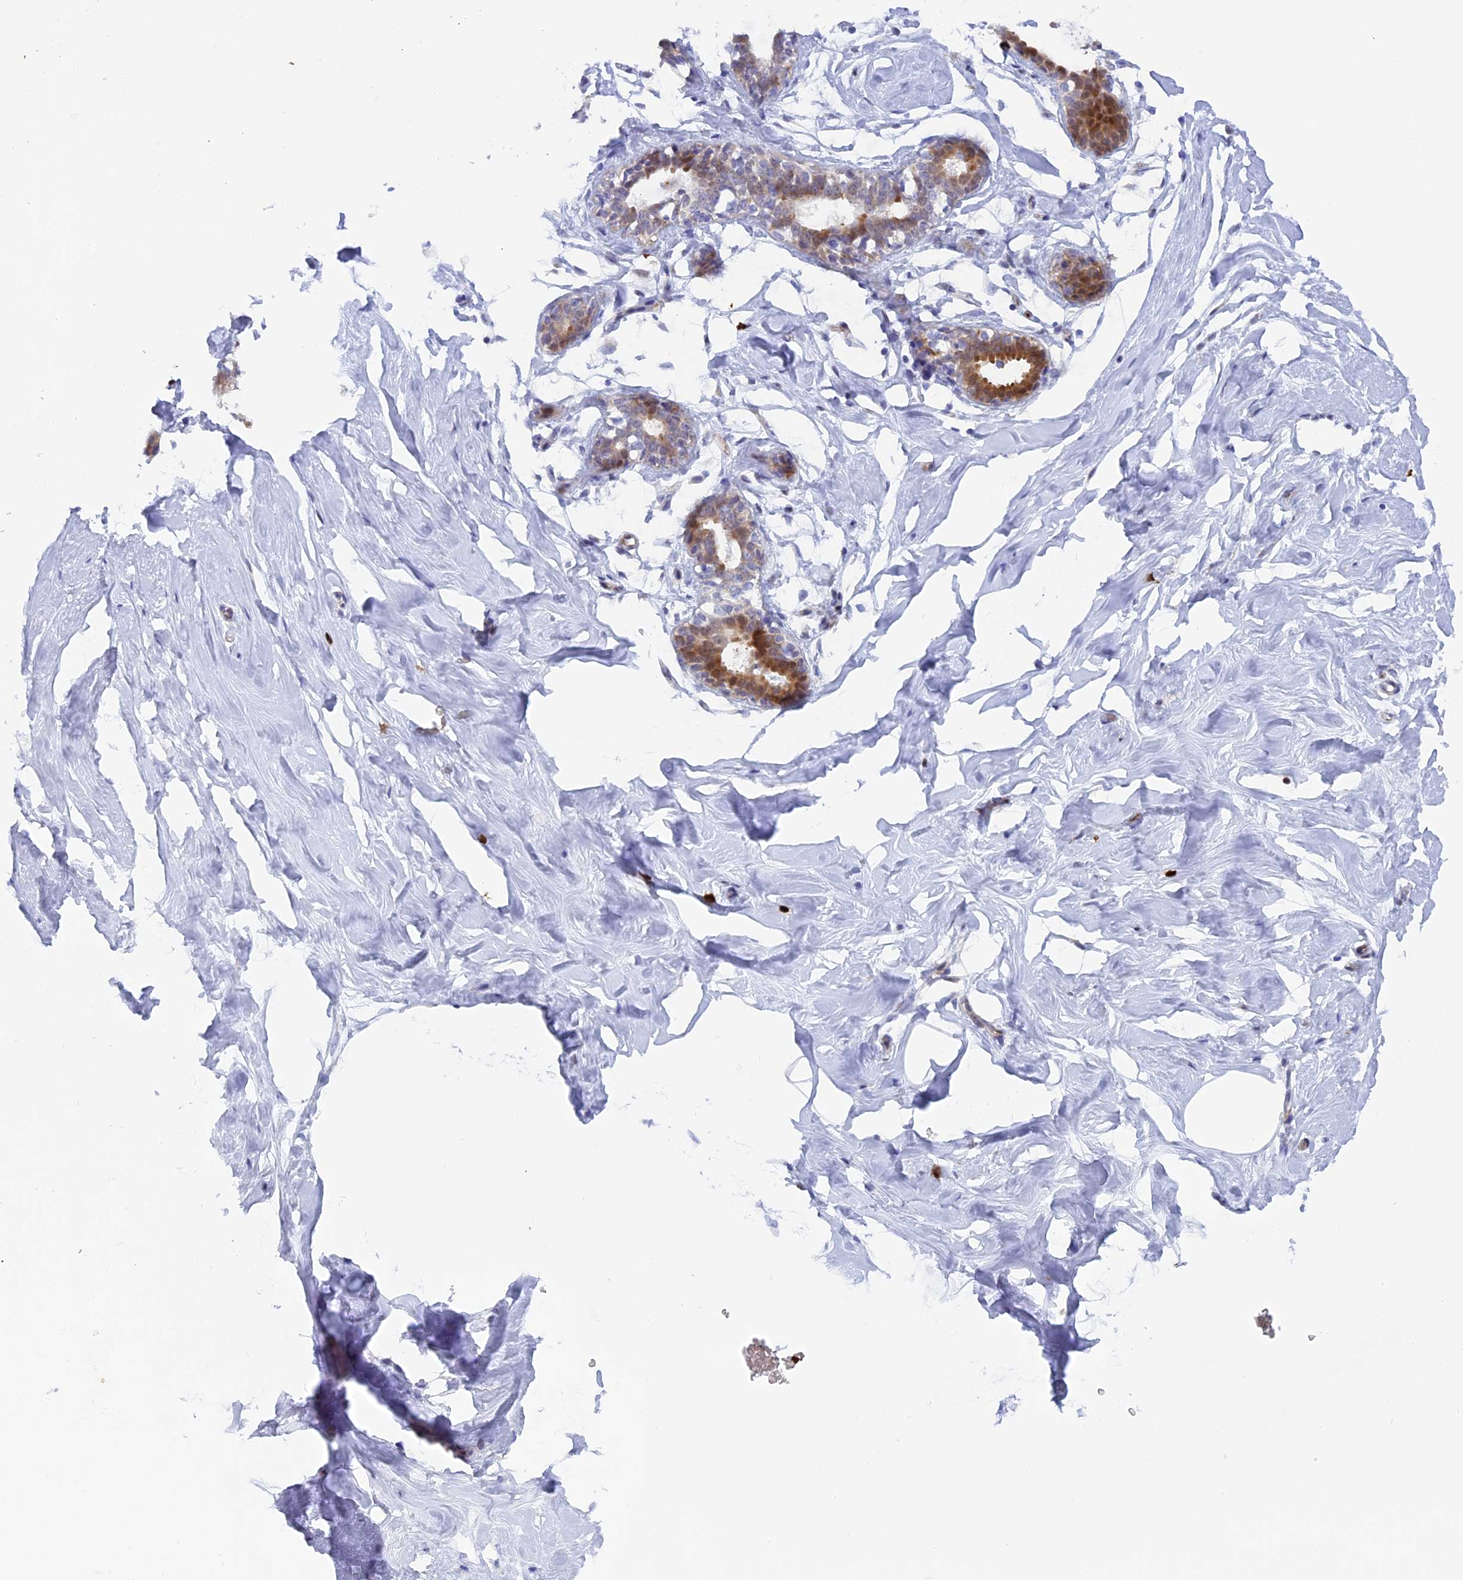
{"staining": {"intensity": "negative", "quantity": "none", "location": "none"}, "tissue": "breast", "cell_type": "Adipocytes", "image_type": "normal", "snomed": [{"axis": "morphology", "description": "Normal tissue, NOS"}, {"axis": "morphology", "description": "Adenoma, NOS"}, {"axis": "topography", "description": "Breast"}], "caption": "The IHC photomicrograph has no significant expression in adipocytes of breast.", "gene": "SLC26A1", "patient": {"sex": "female", "age": 23}}